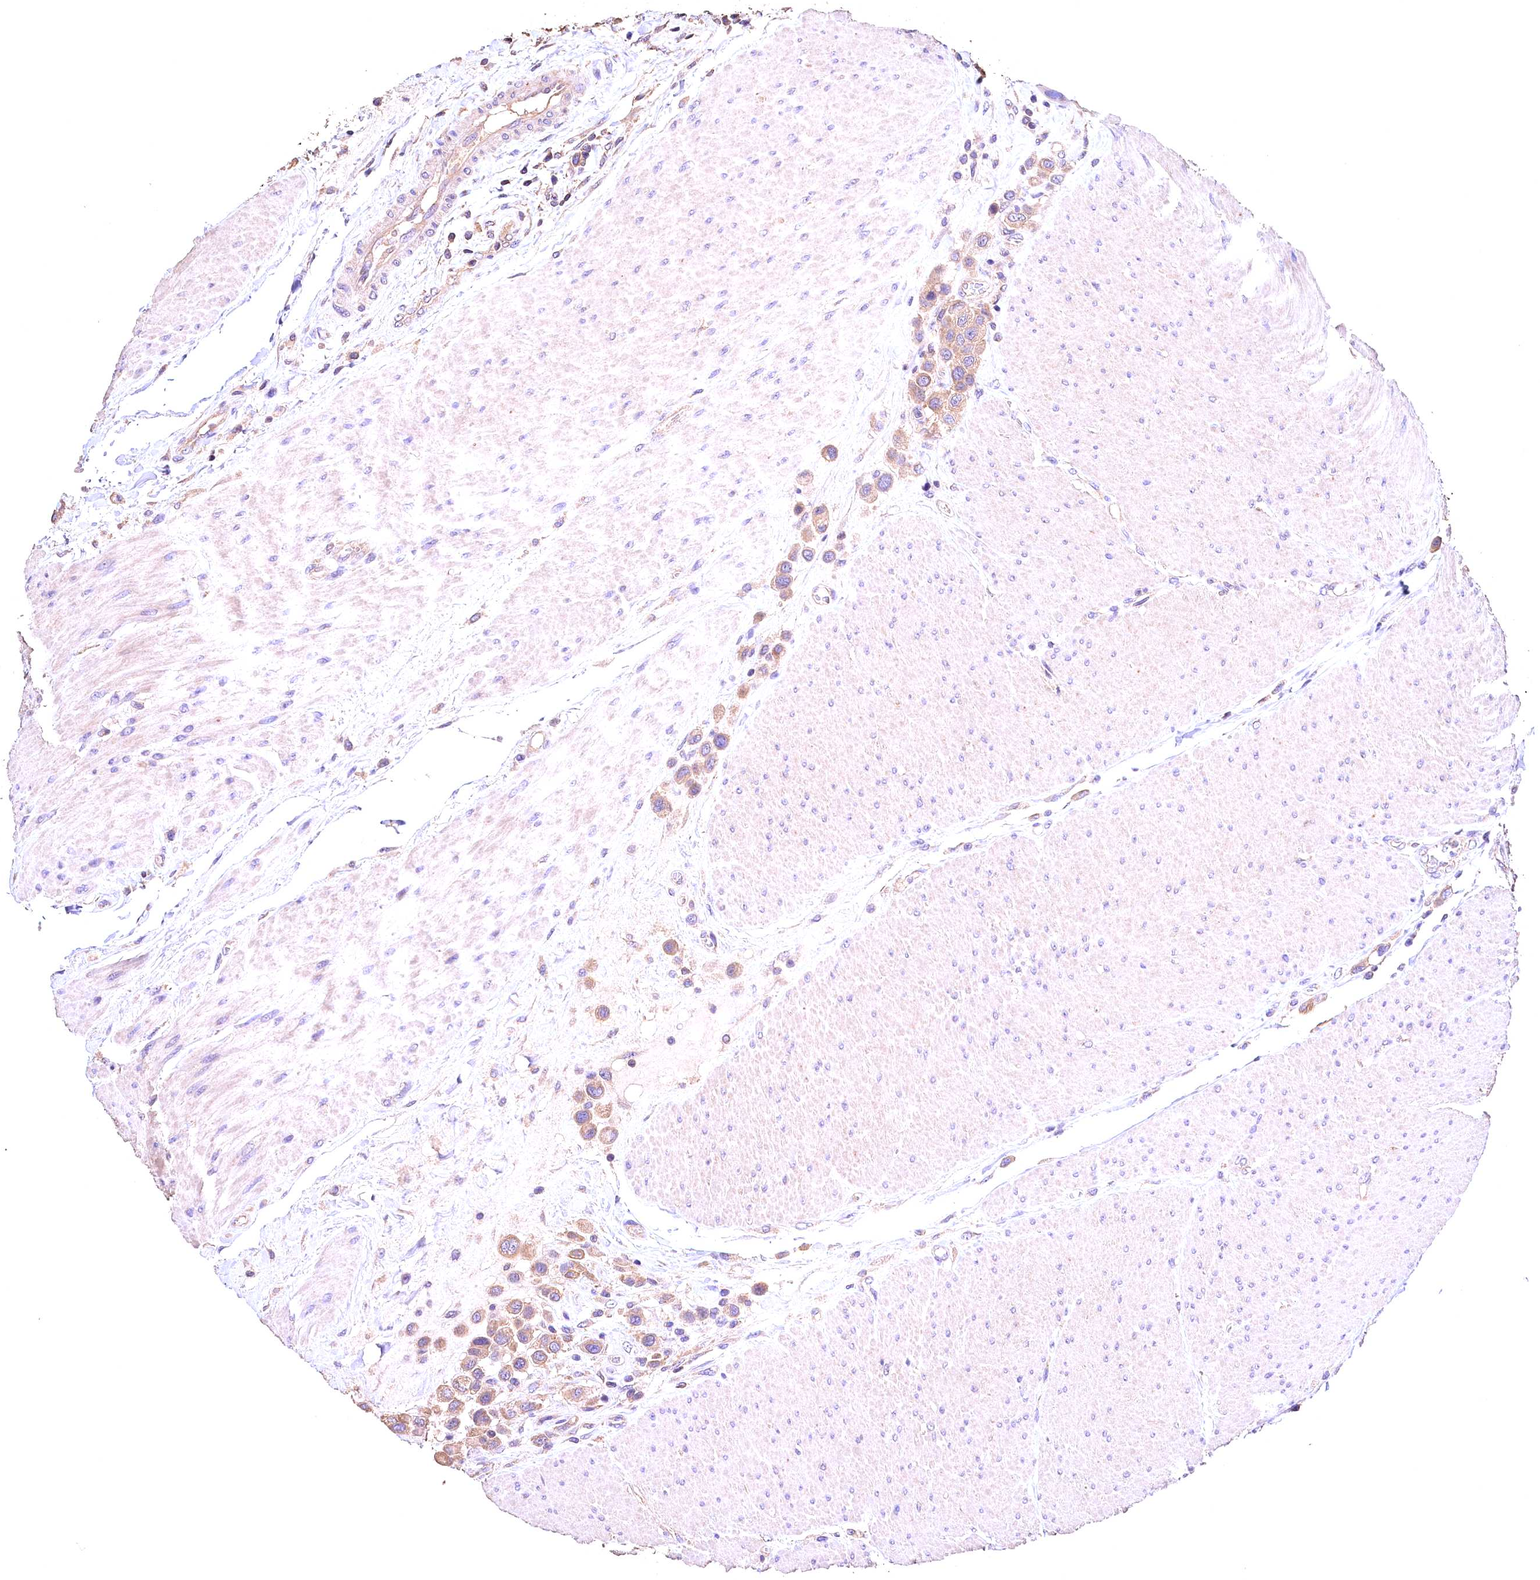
{"staining": {"intensity": "moderate", "quantity": ">75%", "location": "cytoplasmic/membranous"}, "tissue": "urothelial cancer", "cell_type": "Tumor cells", "image_type": "cancer", "snomed": [{"axis": "morphology", "description": "Urothelial carcinoma, High grade"}, {"axis": "topography", "description": "Urinary bladder"}], "caption": "An image showing moderate cytoplasmic/membranous staining in approximately >75% of tumor cells in urothelial carcinoma (high-grade), as visualized by brown immunohistochemical staining.", "gene": "OAS3", "patient": {"sex": "male", "age": 50}}